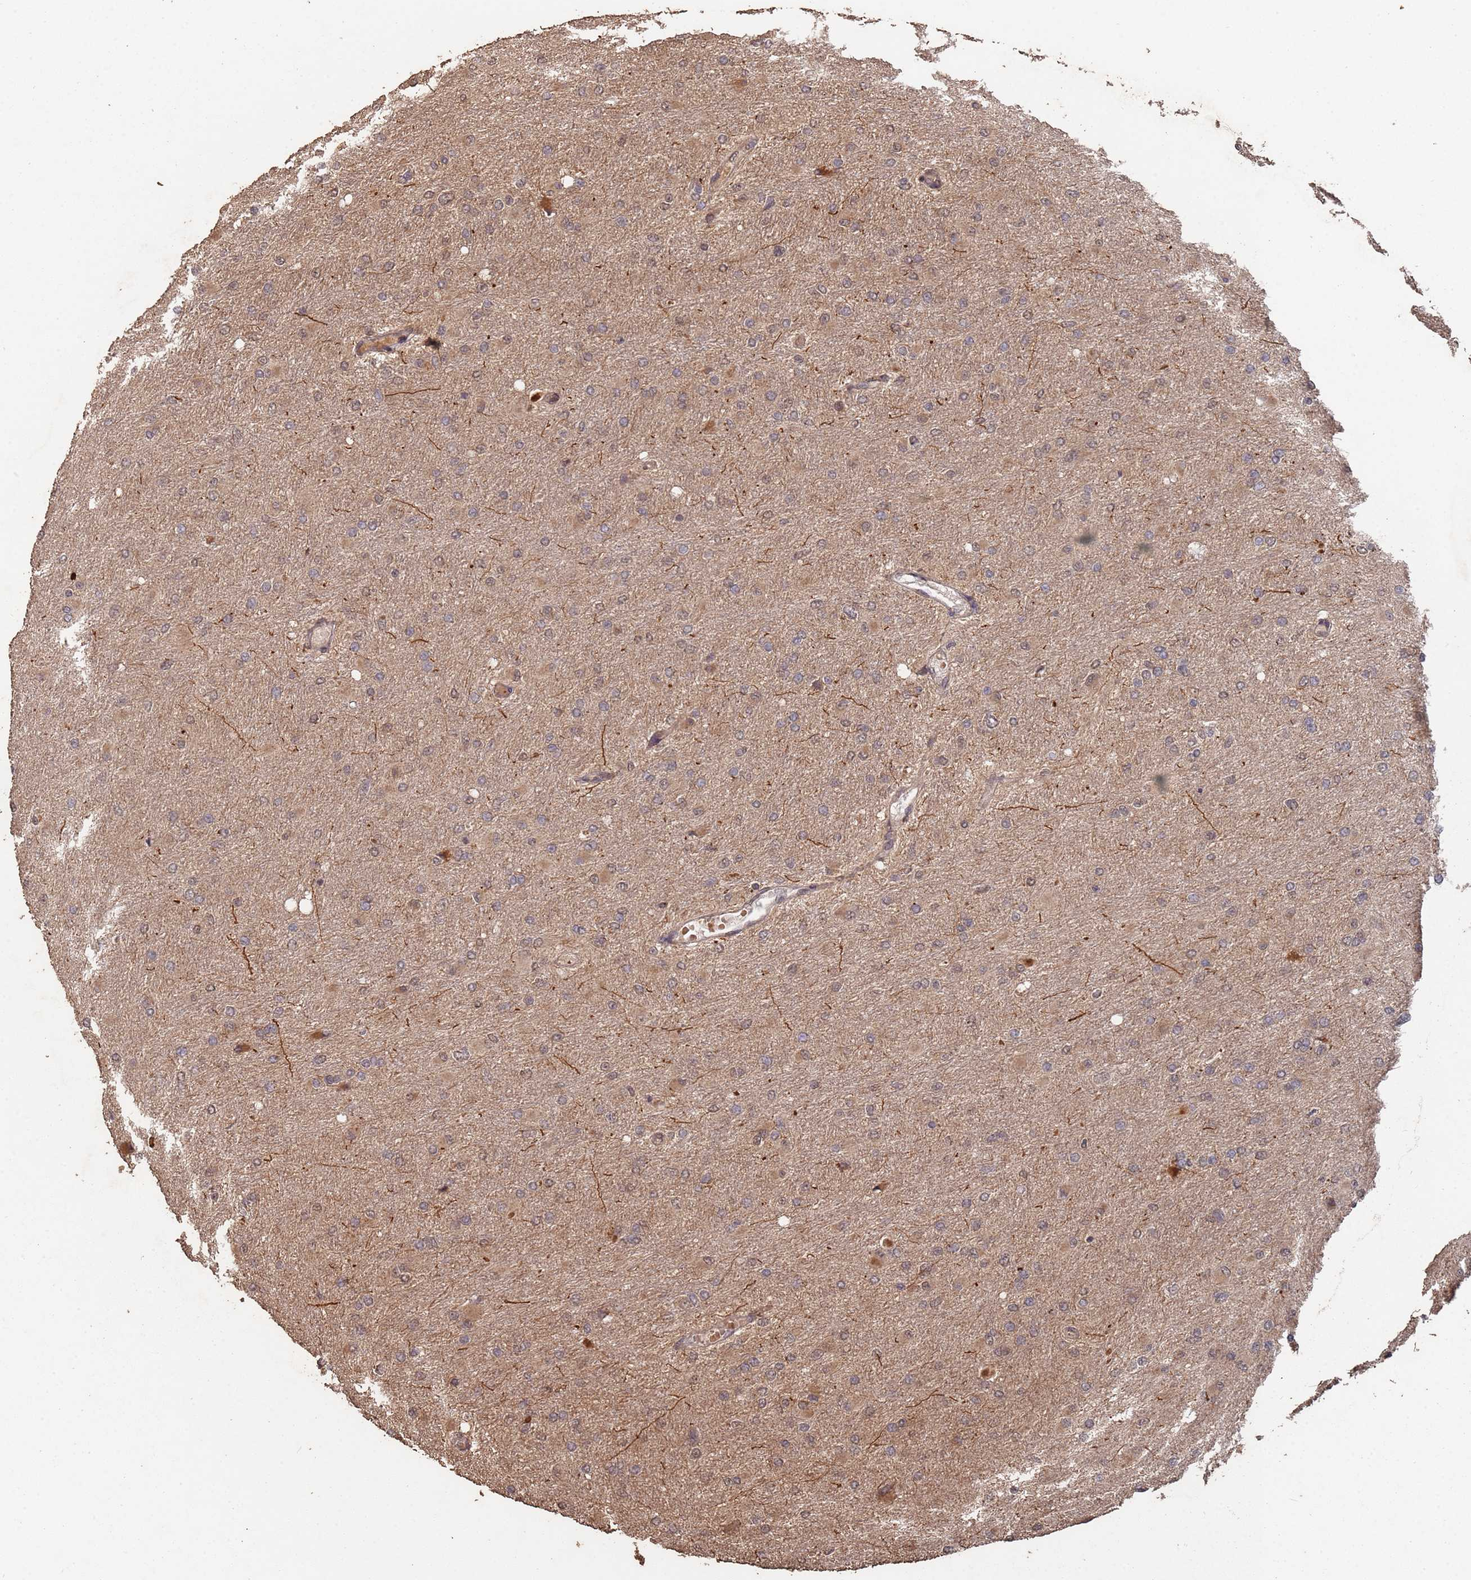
{"staining": {"intensity": "weak", "quantity": "25%-75%", "location": "cytoplasmic/membranous"}, "tissue": "glioma", "cell_type": "Tumor cells", "image_type": "cancer", "snomed": [{"axis": "morphology", "description": "Glioma, malignant, High grade"}, {"axis": "topography", "description": "Cerebral cortex"}], "caption": "Malignant glioma (high-grade) stained for a protein reveals weak cytoplasmic/membranous positivity in tumor cells. Using DAB (3,3'-diaminobenzidine) (brown) and hematoxylin (blue) stains, captured at high magnification using brightfield microscopy.", "gene": "FRAT1", "patient": {"sex": "female", "age": 36}}